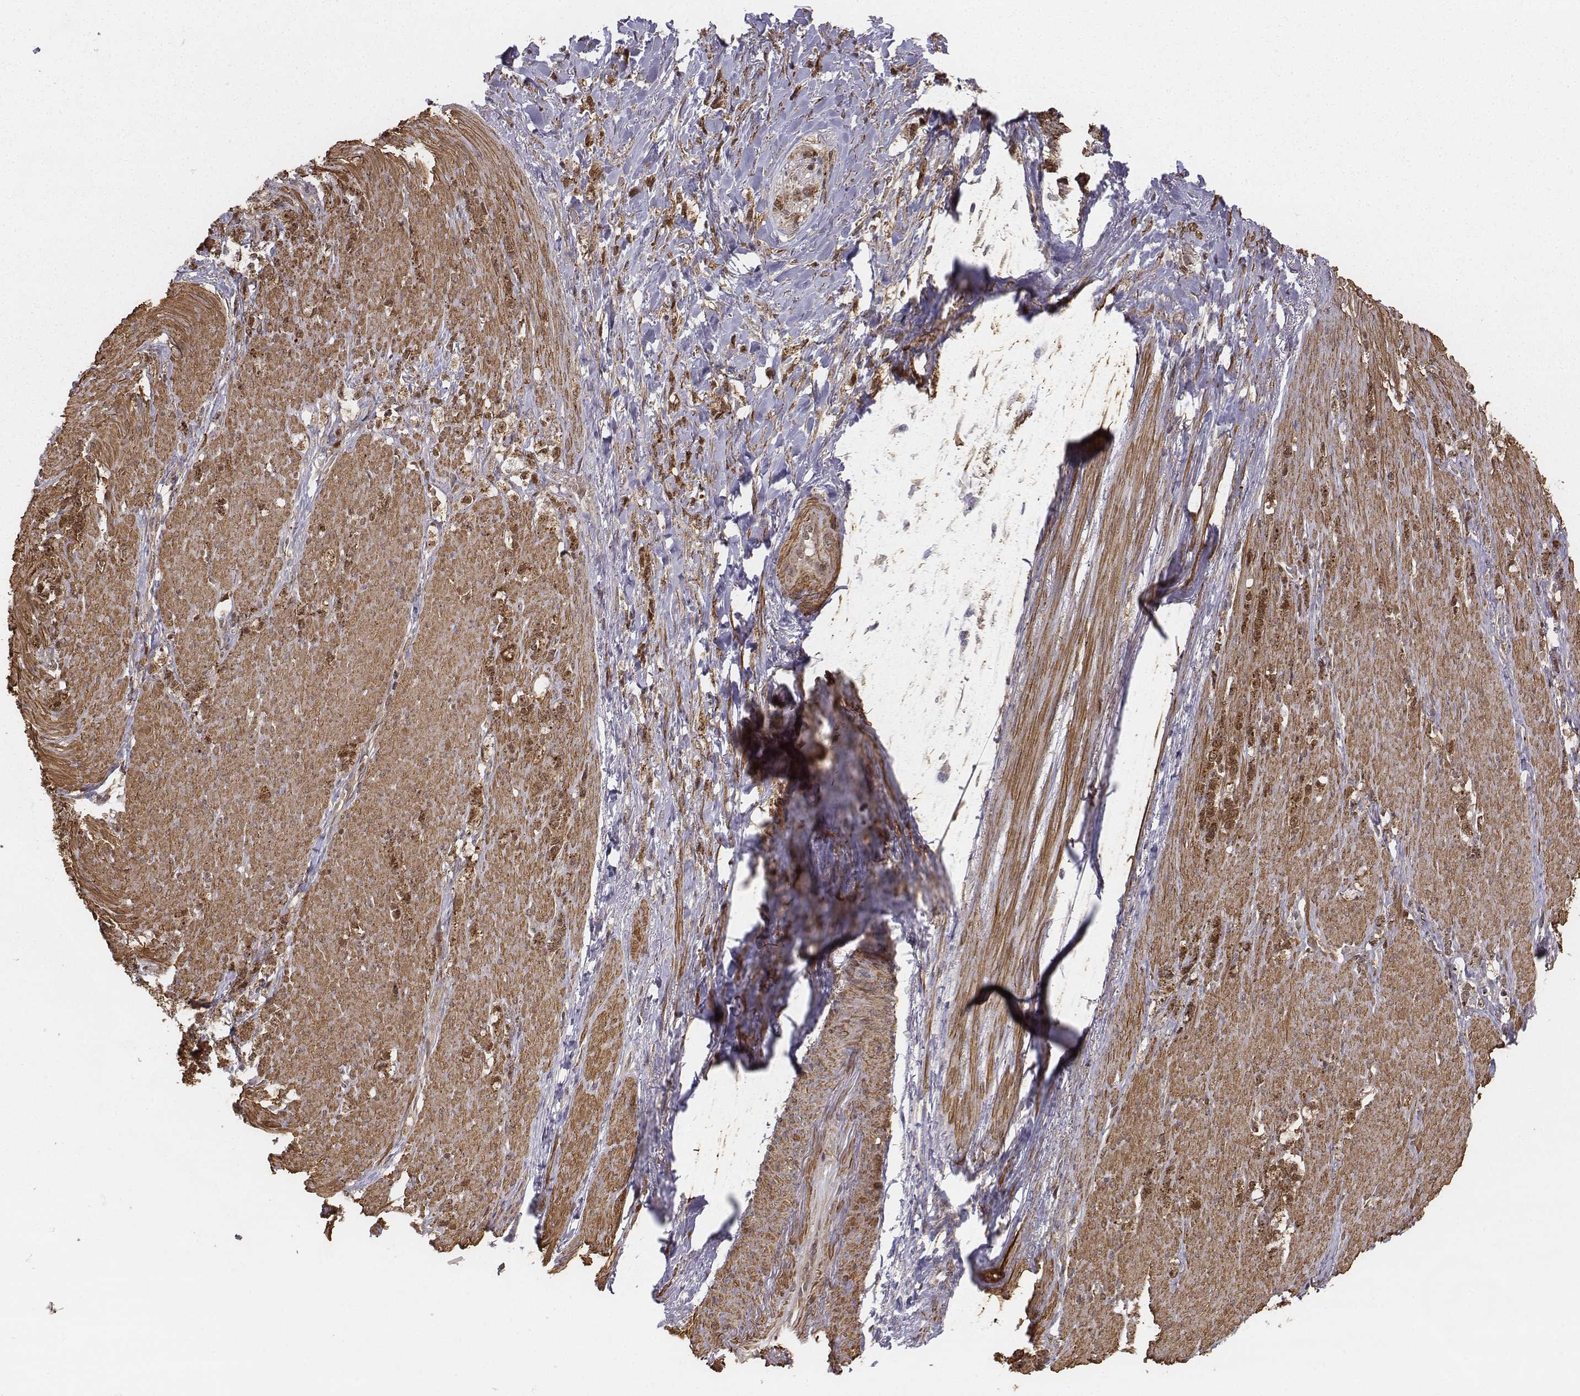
{"staining": {"intensity": "moderate", "quantity": ">75%", "location": "cytoplasmic/membranous,nuclear"}, "tissue": "stomach cancer", "cell_type": "Tumor cells", "image_type": "cancer", "snomed": [{"axis": "morphology", "description": "Adenocarcinoma, NOS"}, {"axis": "topography", "description": "Stomach, lower"}], "caption": "A histopathology image showing moderate cytoplasmic/membranous and nuclear positivity in about >75% of tumor cells in stomach cancer (adenocarcinoma), as visualized by brown immunohistochemical staining.", "gene": "ZFYVE19", "patient": {"sex": "male", "age": 88}}